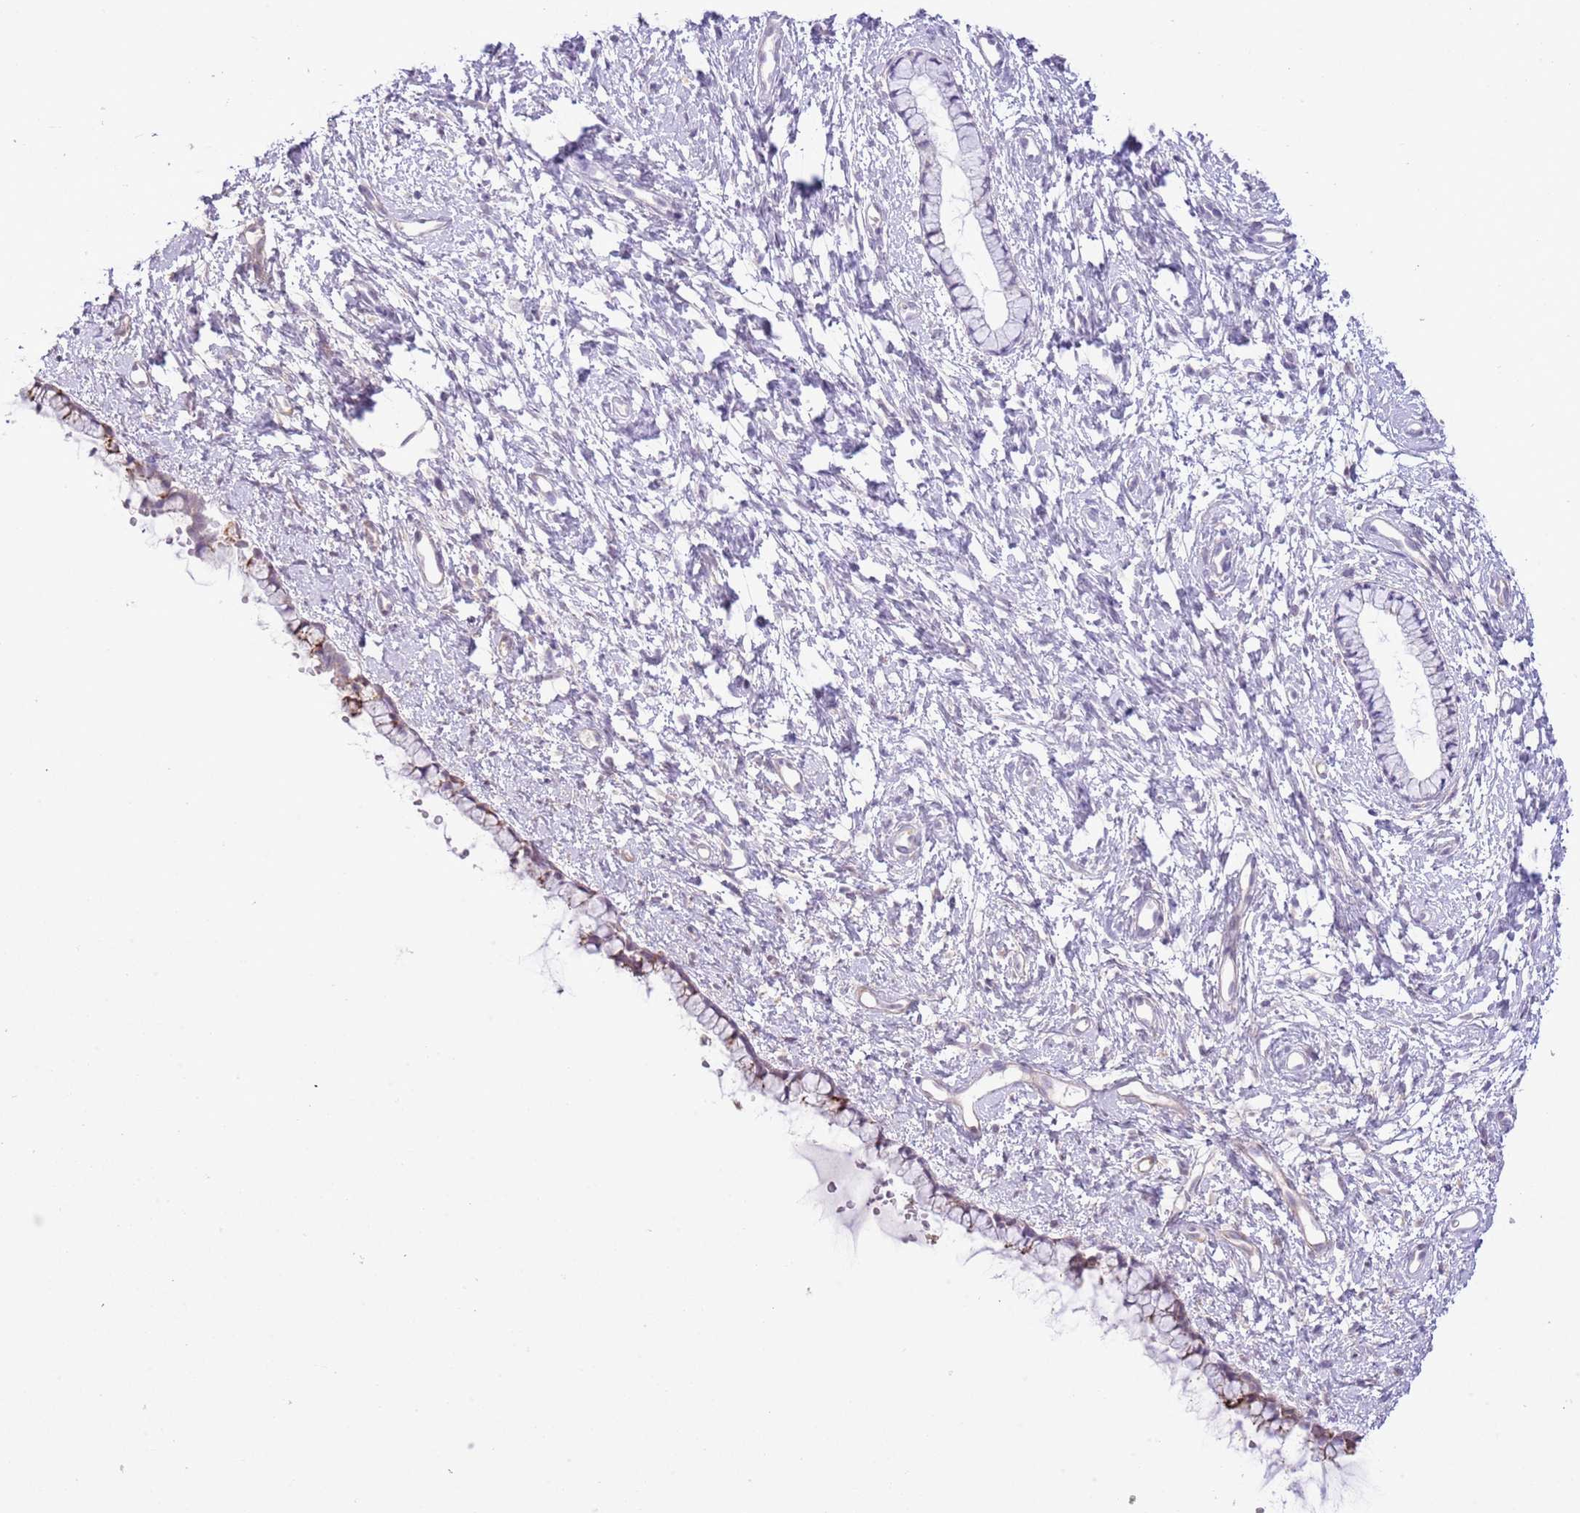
{"staining": {"intensity": "strong", "quantity": "<25%", "location": "cytoplasmic/membranous"}, "tissue": "cervix", "cell_type": "Glandular cells", "image_type": "normal", "snomed": [{"axis": "morphology", "description": "Normal tissue, NOS"}, {"axis": "topography", "description": "Cervix"}], "caption": "The immunohistochemical stain shows strong cytoplasmic/membranous staining in glandular cells of benign cervix. (DAB (3,3'-diaminobenzidine) IHC, brown staining for protein, blue staining for nuclei).", "gene": "MIDN", "patient": {"sex": "female", "age": 57}}